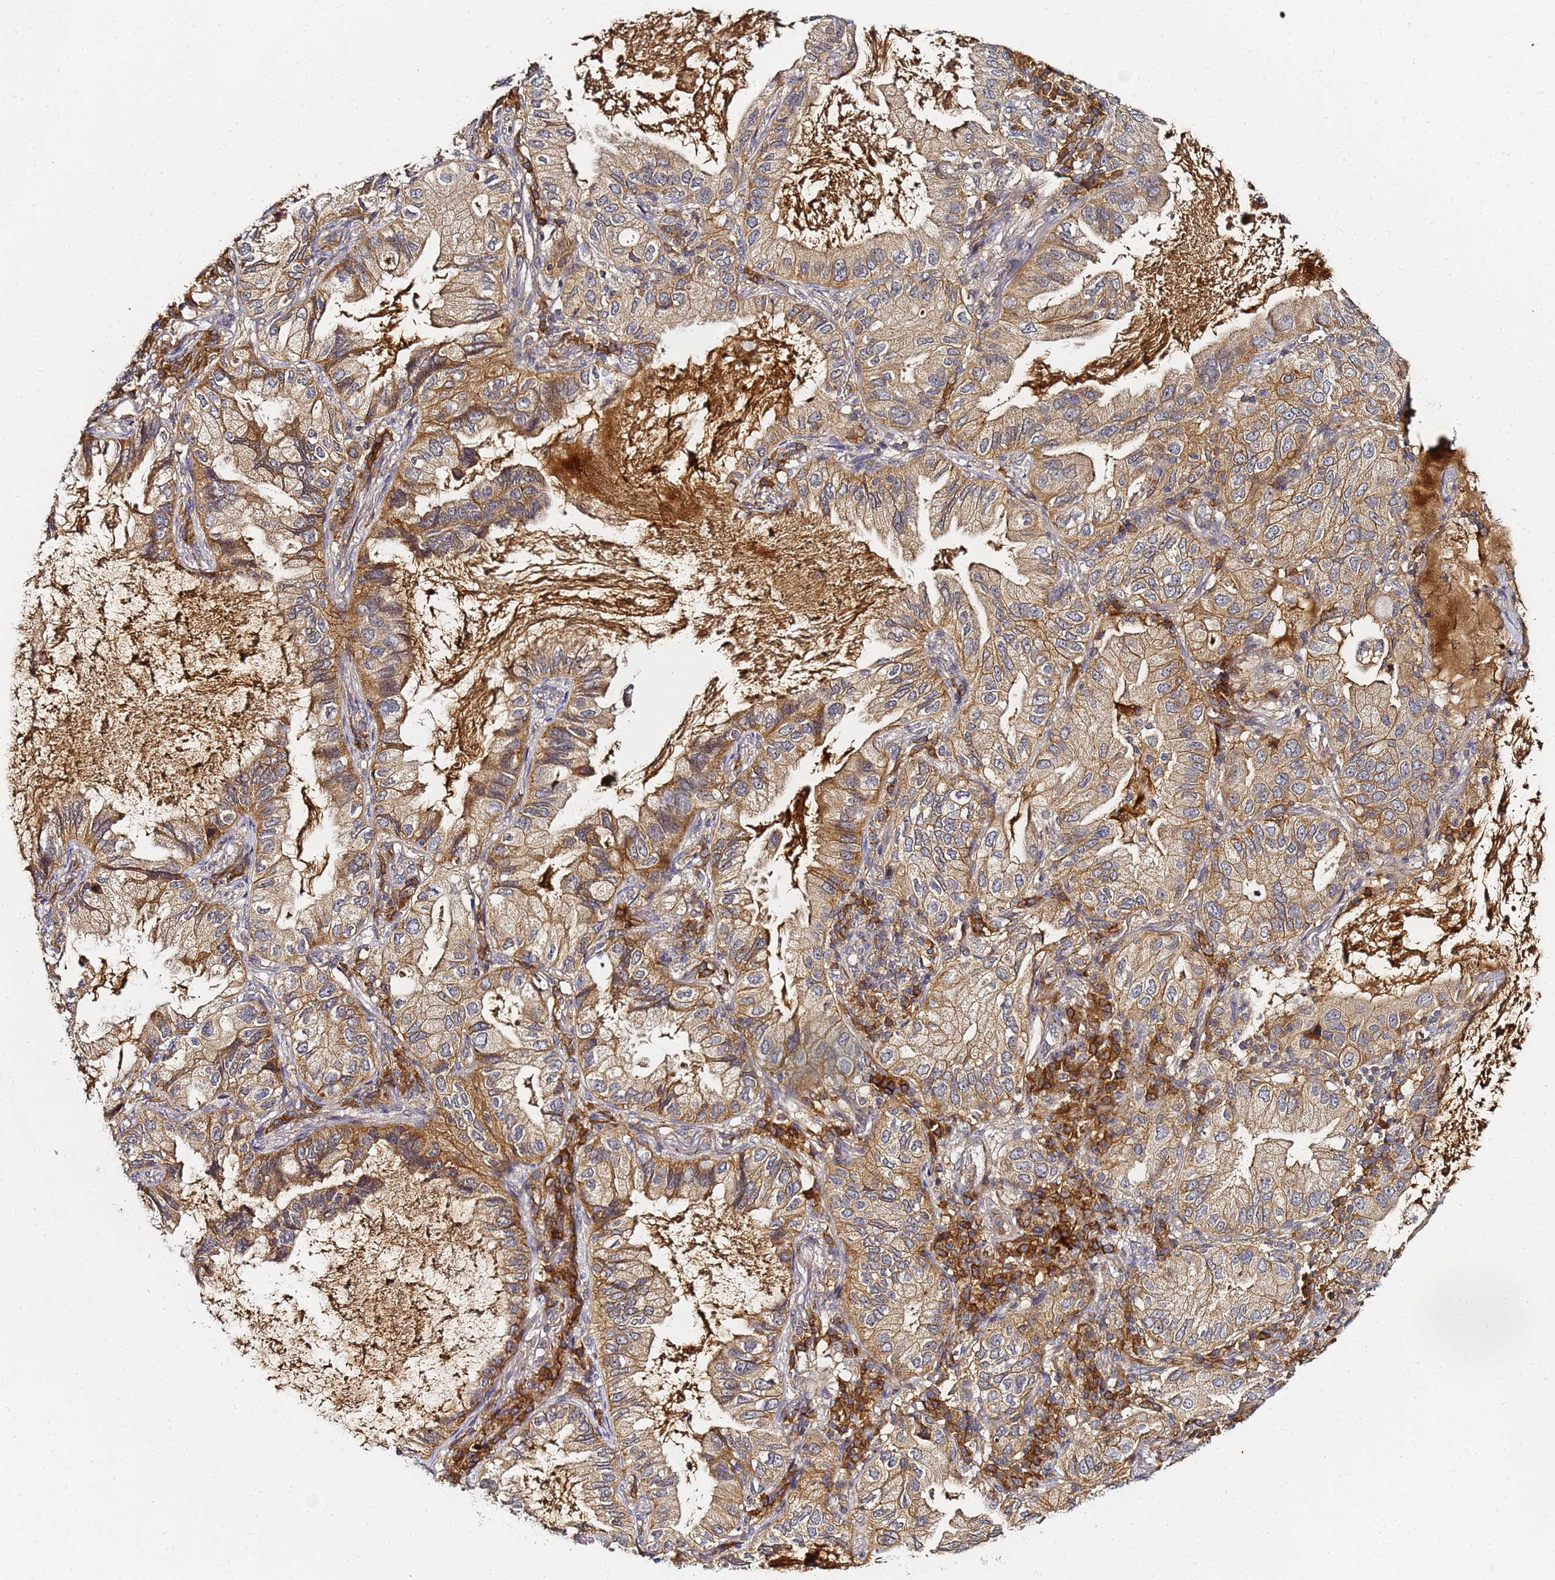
{"staining": {"intensity": "moderate", "quantity": "25%-75%", "location": "cytoplasmic/membranous"}, "tissue": "lung cancer", "cell_type": "Tumor cells", "image_type": "cancer", "snomed": [{"axis": "morphology", "description": "Adenocarcinoma, NOS"}, {"axis": "topography", "description": "Lung"}], "caption": "A brown stain shows moderate cytoplasmic/membranous expression of a protein in human lung cancer tumor cells.", "gene": "LRRC69", "patient": {"sex": "female", "age": 69}}